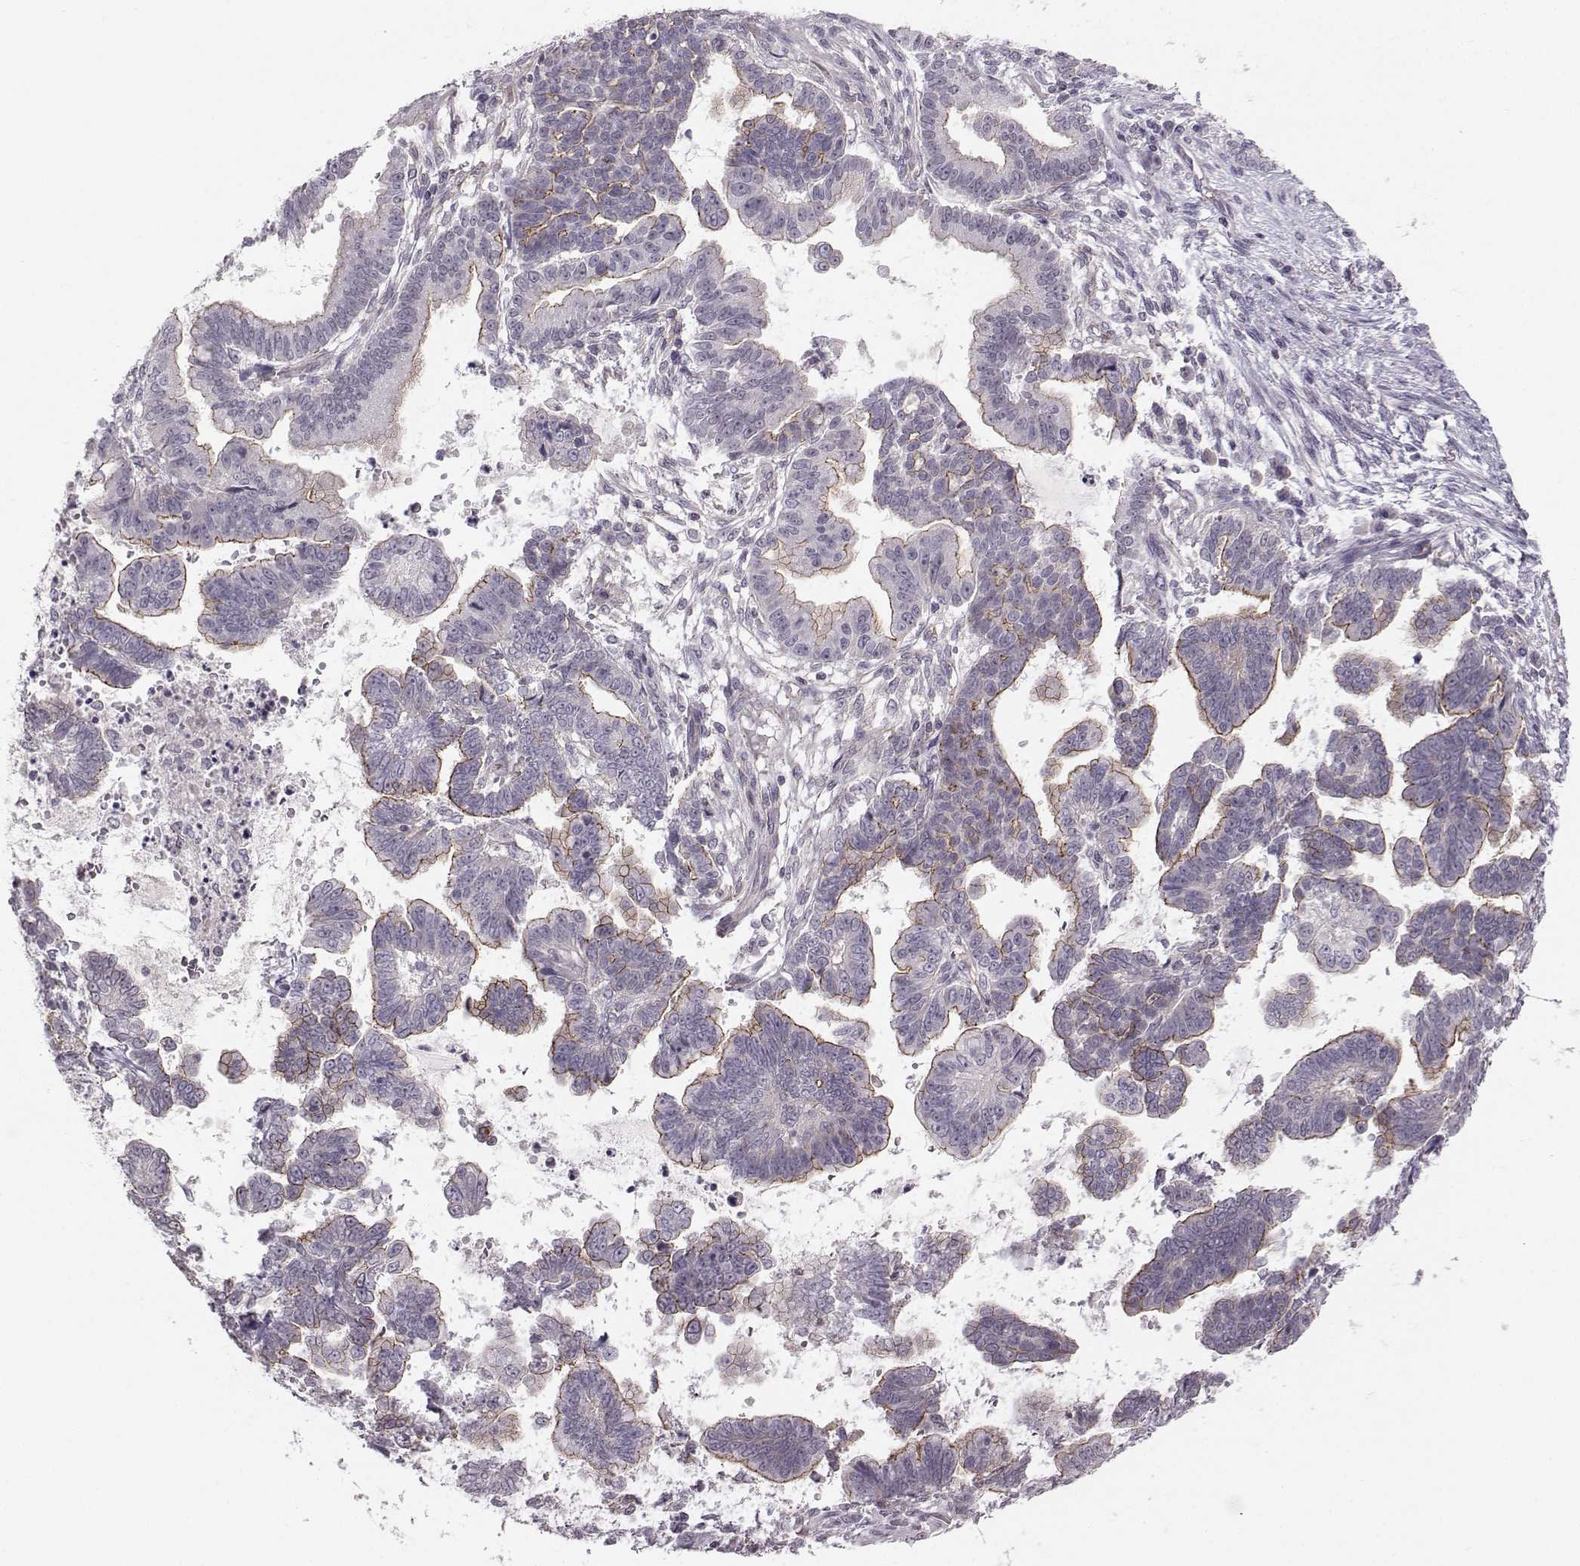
{"staining": {"intensity": "moderate", "quantity": "<25%", "location": "cytoplasmic/membranous"}, "tissue": "stomach cancer", "cell_type": "Tumor cells", "image_type": "cancer", "snomed": [{"axis": "morphology", "description": "Adenocarcinoma, NOS"}, {"axis": "topography", "description": "Stomach"}], "caption": "DAB immunohistochemical staining of stomach adenocarcinoma demonstrates moderate cytoplasmic/membranous protein expression in approximately <25% of tumor cells. The protein of interest is stained brown, and the nuclei are stained in blue (DAB (3,3'-diaminobenzidine) IHC with brightfield microscopy, high magnification).", "gene": "MAST1", "patient": {"sex": "male", "age": 83}}